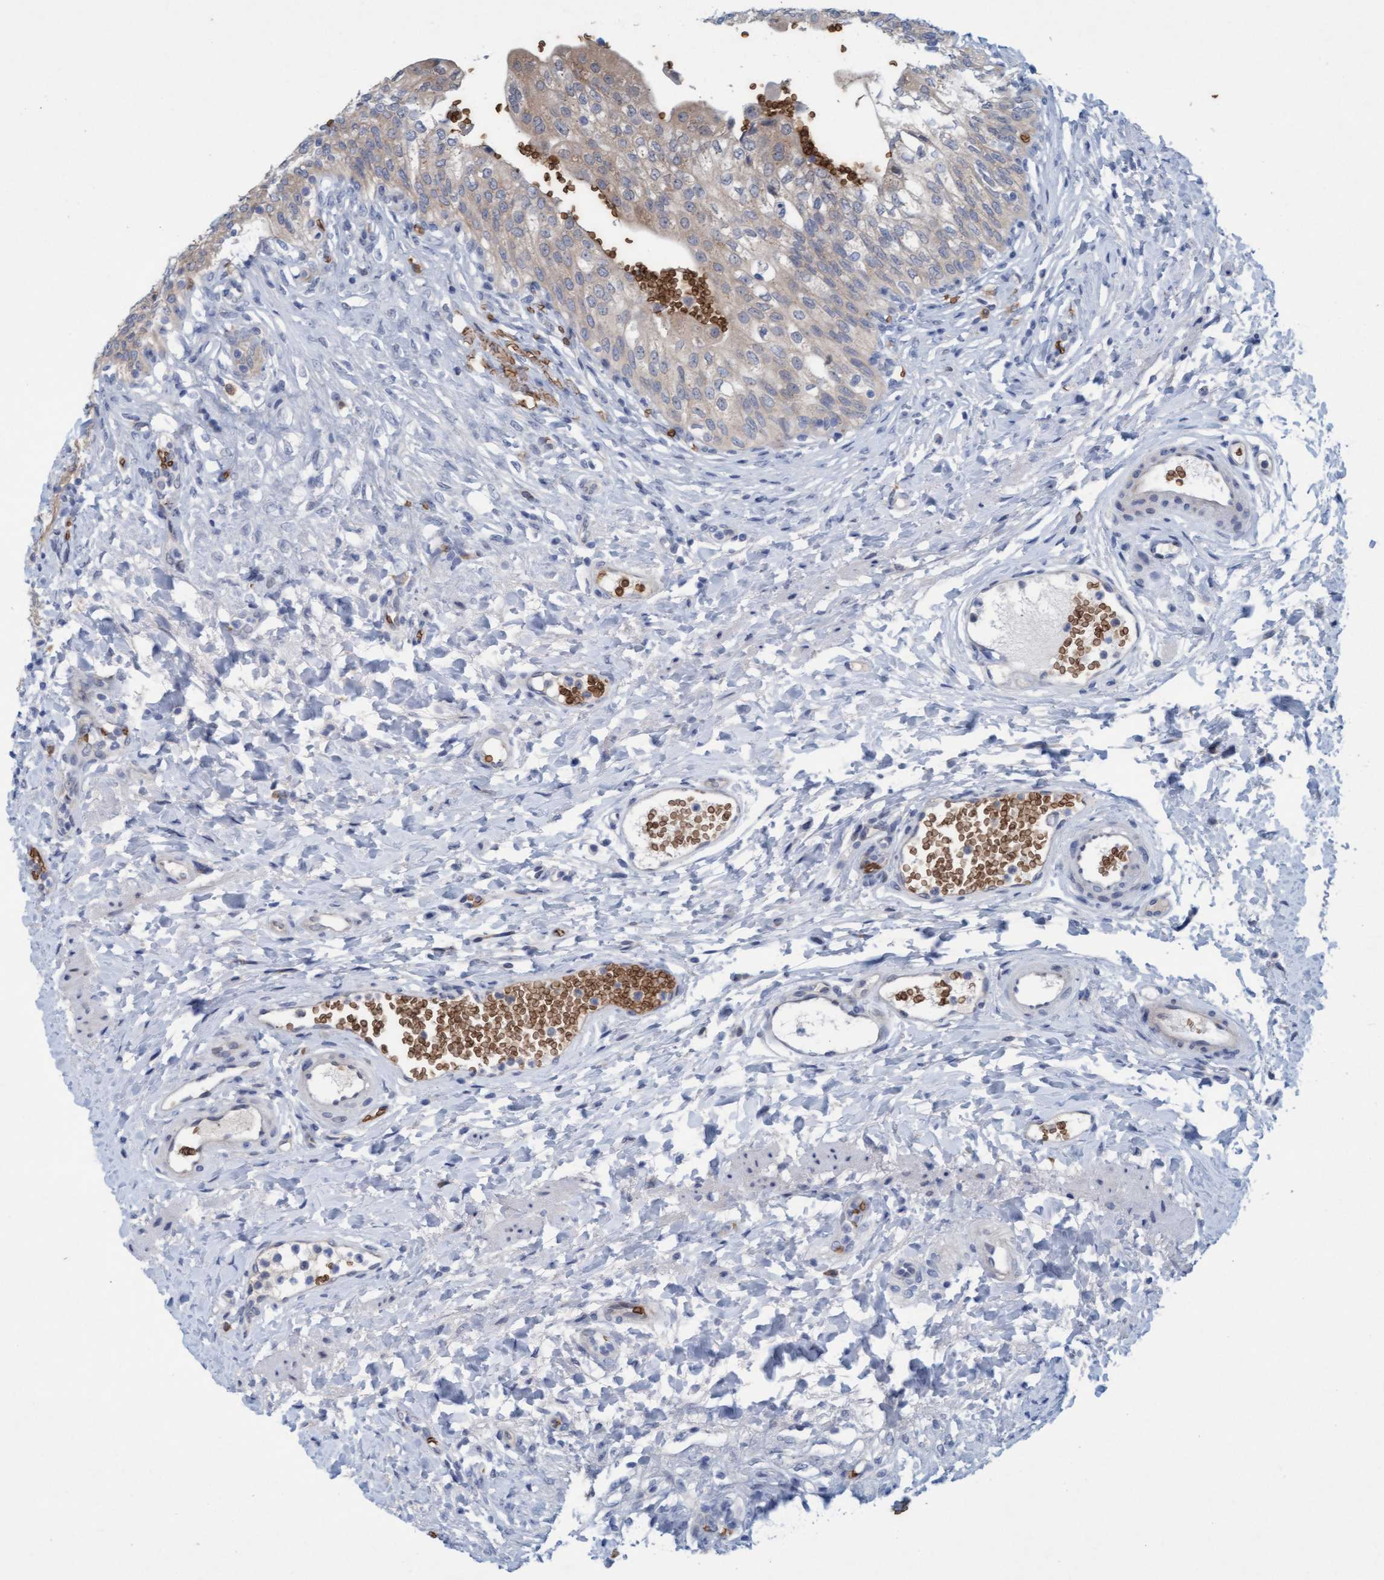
{"staining": {"intensity": "moderate", "quantity": ">75%", "location": "cytoplasmic/membranous"}, "tissue": "urinary bladder", "cell_type": "Urothelial cells", "image_type": "normal", "snomed": [{"axis": "morphology", "description": "Urothelial carcinoma, High grade"}, {"axis": "topography", "description": "Urinary bladder"}], "caption": "Moderate cytoplasmic/membranous expression for a protein is present in about >75% of urothelial cells of benign urinary bladder using immunohistochemistry (IHC).", "gene": "SPEM2", "patient": {"sex": "male", "age": 46}}